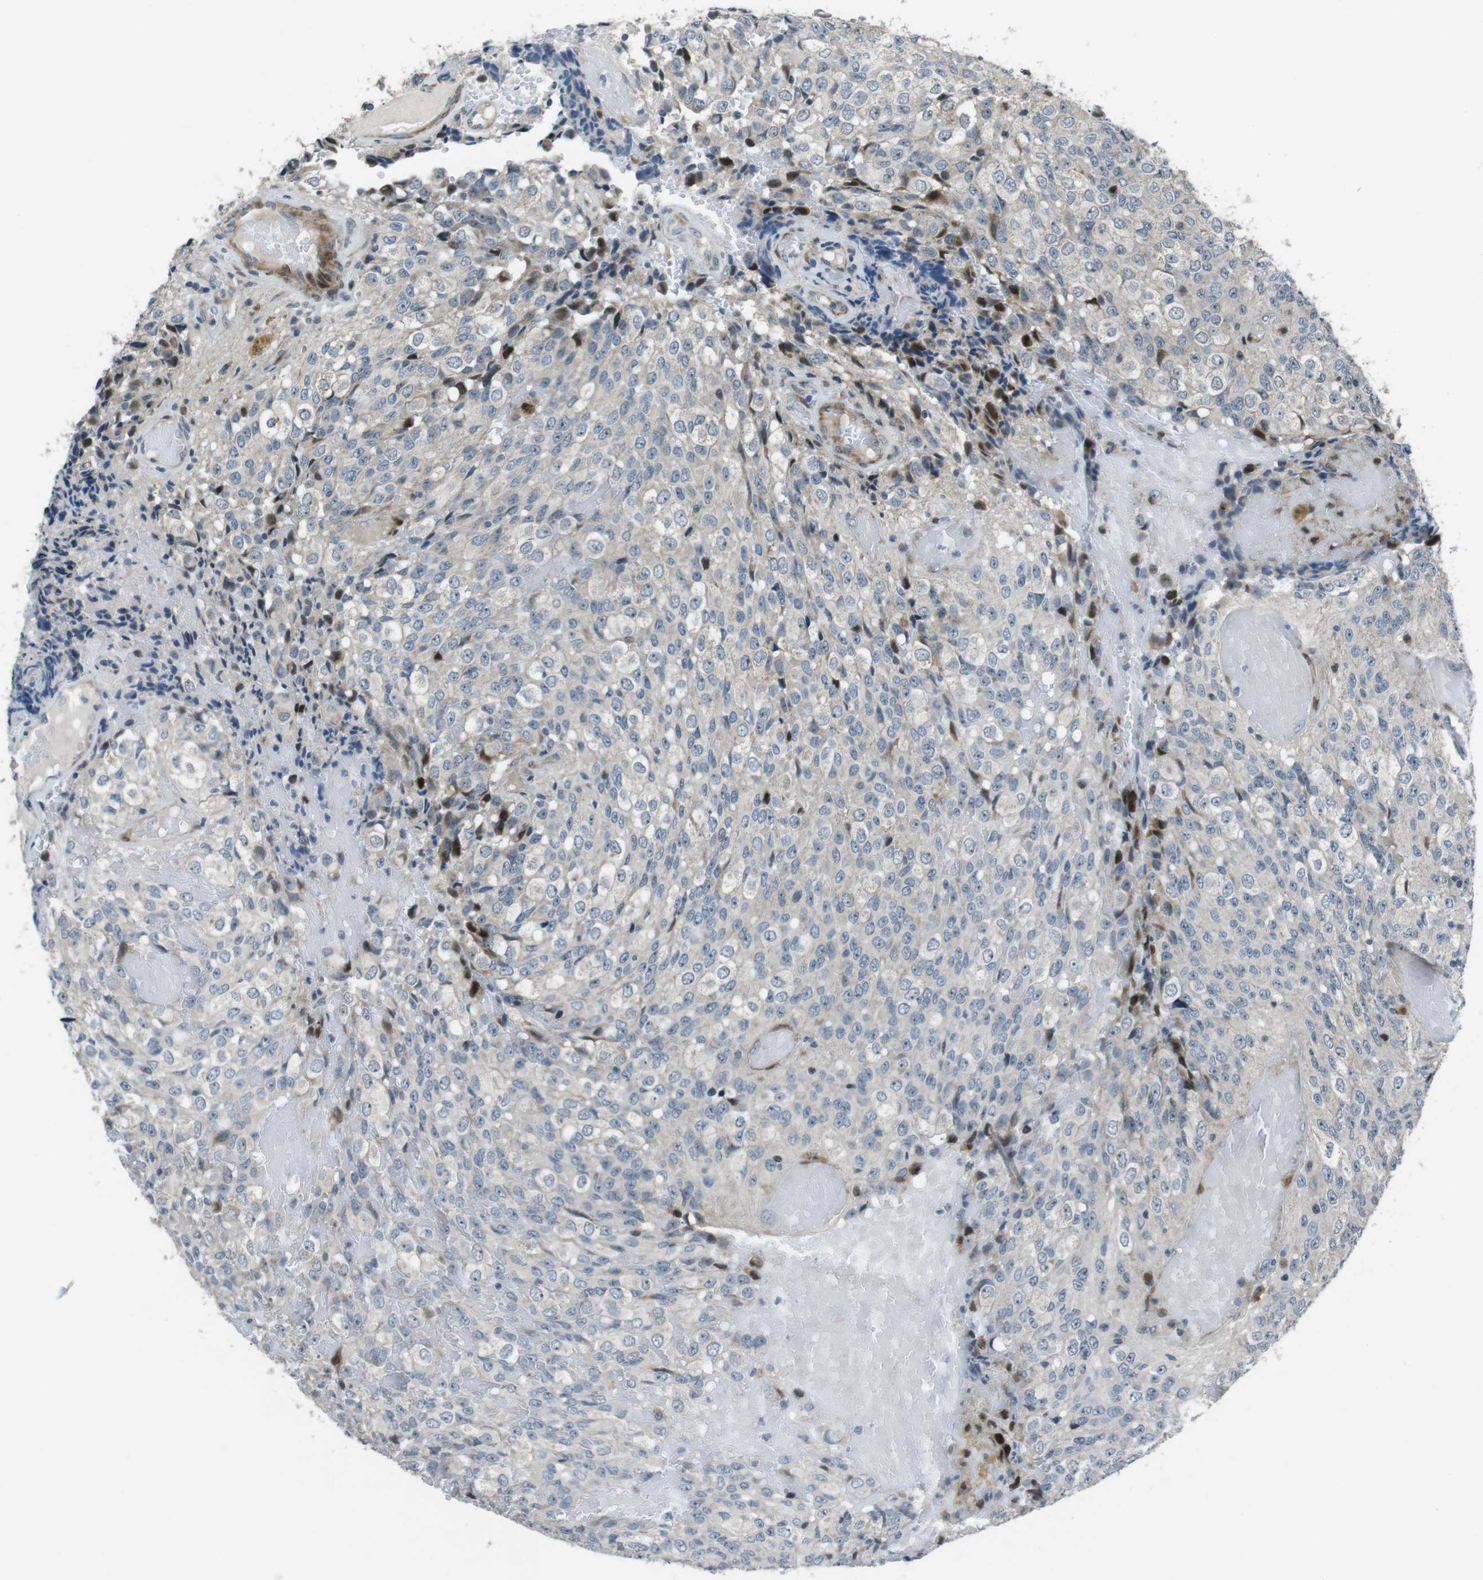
{"staining": {"intensity": "weak", "quantity": "<25%", "location": "nuclear"}, "tissue": "glioma", "cell_type": "Tumor cells", "image_type": "cancer", "snomed": [{"axis": "morphology", "description": "Glioma, malignant, High grade"}, {"axis": "topography", "description": "Brain"}], "caption": "Tumor cells are negative for protein expression in human glioma. (Stains: DAB immunohistochemistry with hematoxylin counter stain, Microscopy: brightfield microscopy at high magnification).", "gene": "PBRM1", "patient": {"sex": "male", "age": 32}}